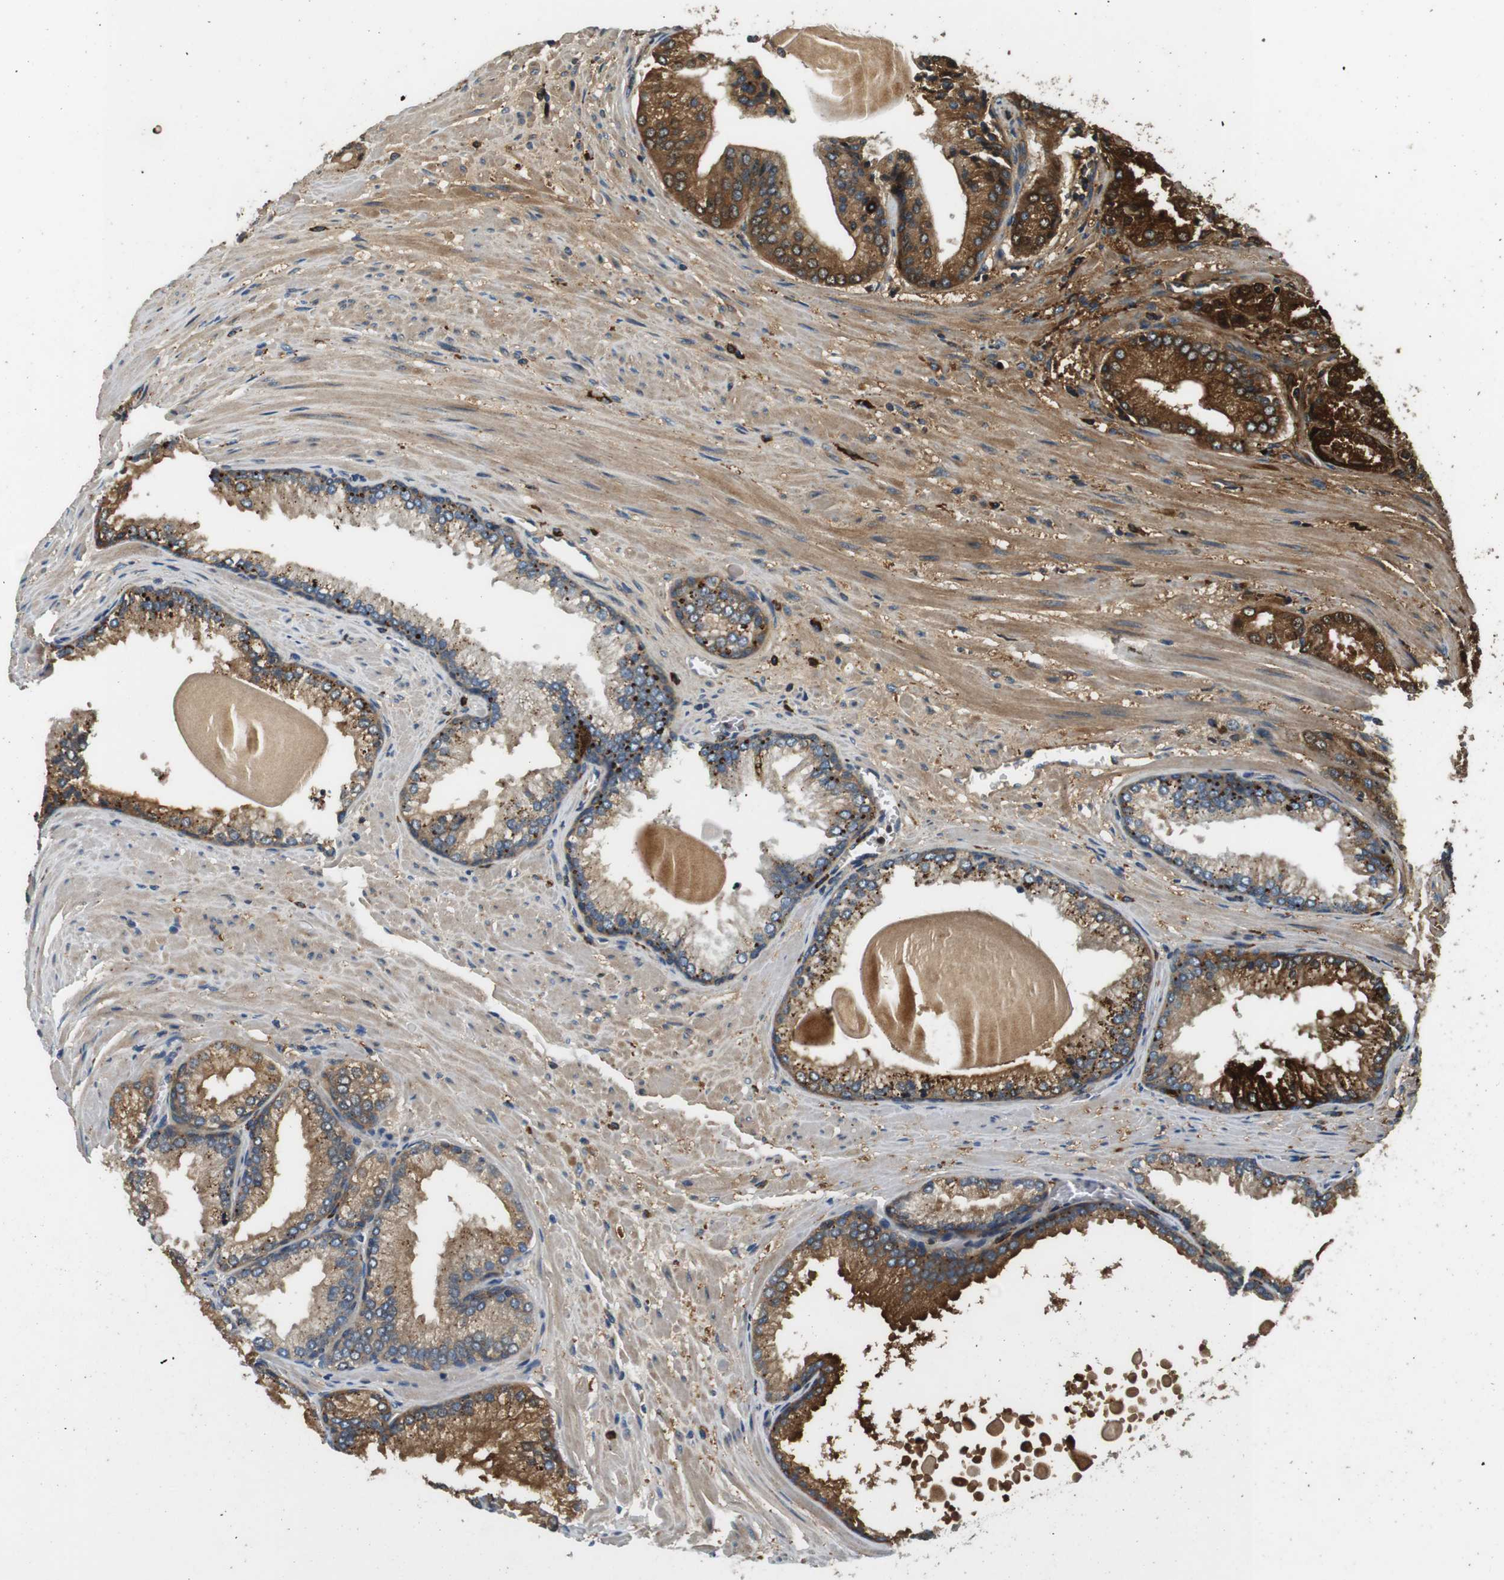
{"staining": {"intensity": "strong", "quantity": ">75%", "location": "cytoplasmic/membranous"}, "tissue": "prostate cancer", "cell_type": "Tumor cells", "image_type": "cancer", "snomed": [{"axis": "morphology", "description": "Adenocarcinoma, Low grade"}, {"axis": "topography", "description": "Prostate"}], "caption": "Strong cytoplasmic/membranous expression for a protein is seen in about >75% of tumor cells of prostate low-grade adenocarcinoma using IHC.", "gene": "TXNRD1", "patient": {"sex": "male", "age": 59}}